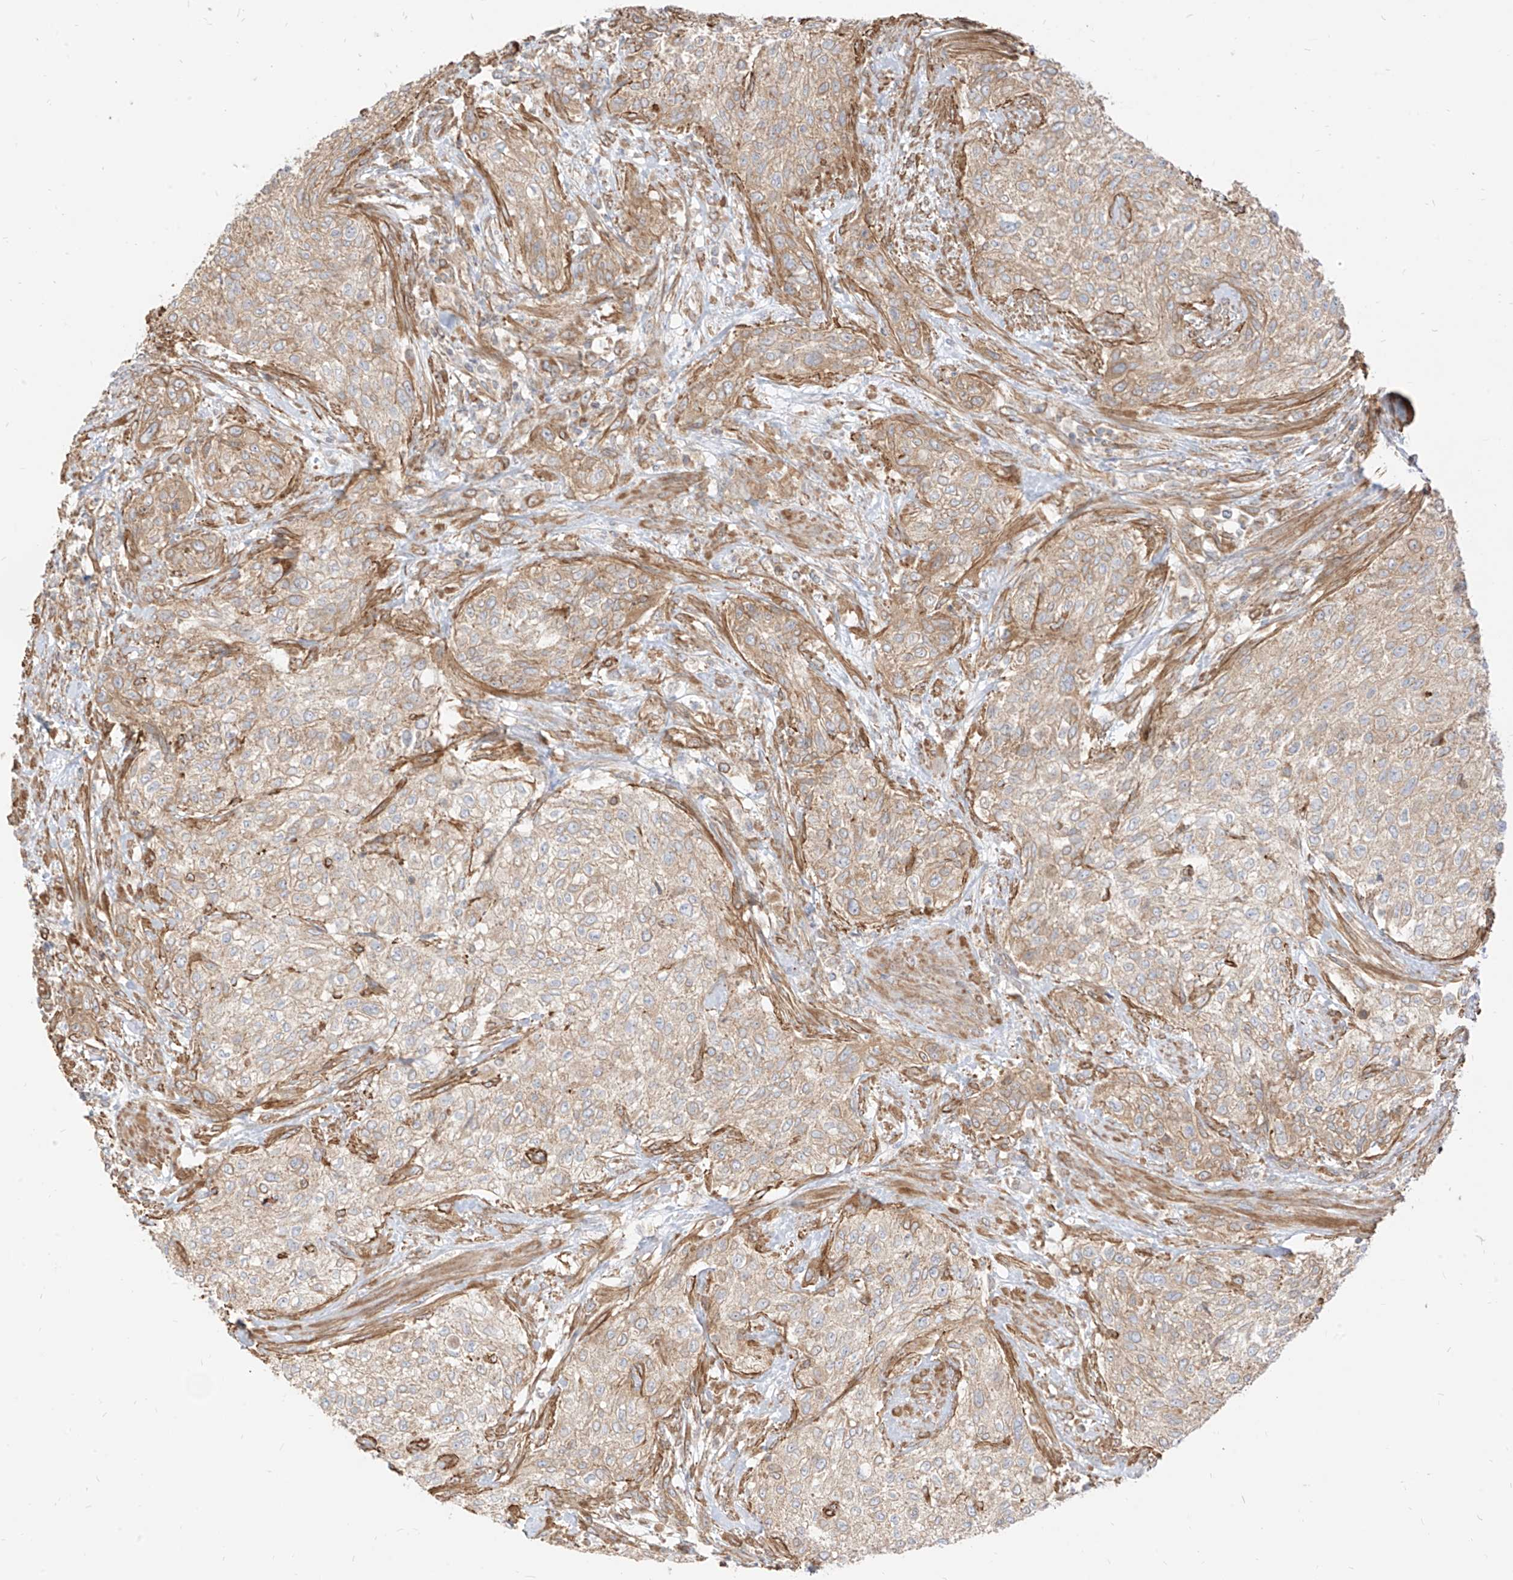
{"staining": {"intensity": "weak", "quantity": ">75%", "location": "cytoplasmic/membranous"}, "tissue": "urothelial cancer", "cell_type": "Tumor cells", "image_type": "cancer", "snomed": [{"axis": "morphology", "description": "Urothelial carcinoma, High grade"}, {"axis": "topography", "description": "Urinary bladder"}], "caption": "Urothelial cancer stained with a protein marker exhibits weak staining in tumor cells.", "gene": "PLCL1", "patient": {"sex": "male", "age": 35}}